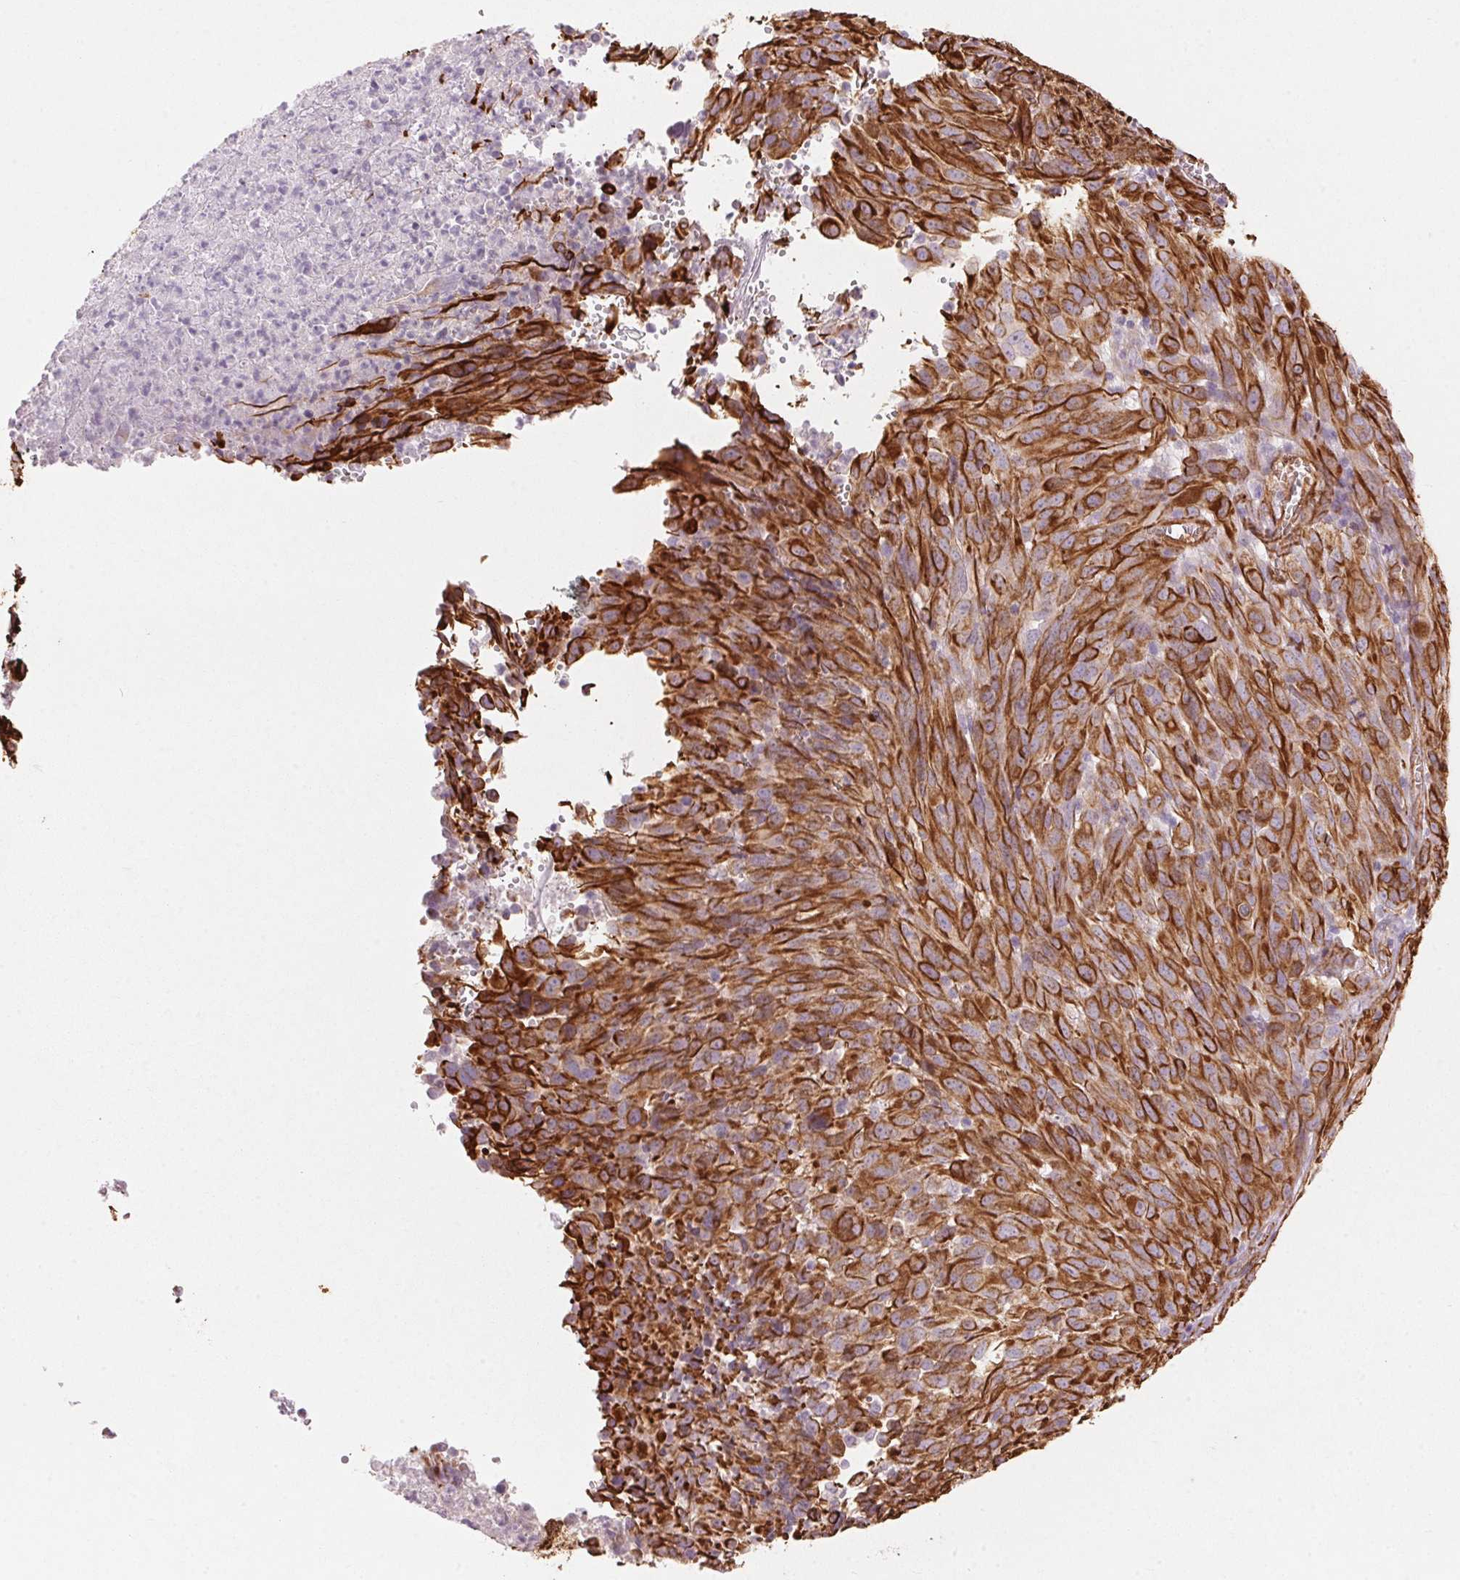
{"staining": {"intensity": "strong", "quantity": "25%-75%", "location": "cytoplasmic/membranous"}, "tissue": "melanoma", "cell_type": "Tumor cells", "image_type": "cancer", "snomed": [{"axis": "morphology", "description": "Malignant melanoma, NOS"}, {"axis": "topography", "description": "Skin"}], "caption": "Immunohistochemical staining of human melanoma demonstrates high levels of strong cytoplasmic/membranous protein positivity in about 25%-75% of tumor cells.", "gene": "CLPS", "patient": {"sex": "male", "age": 51}}